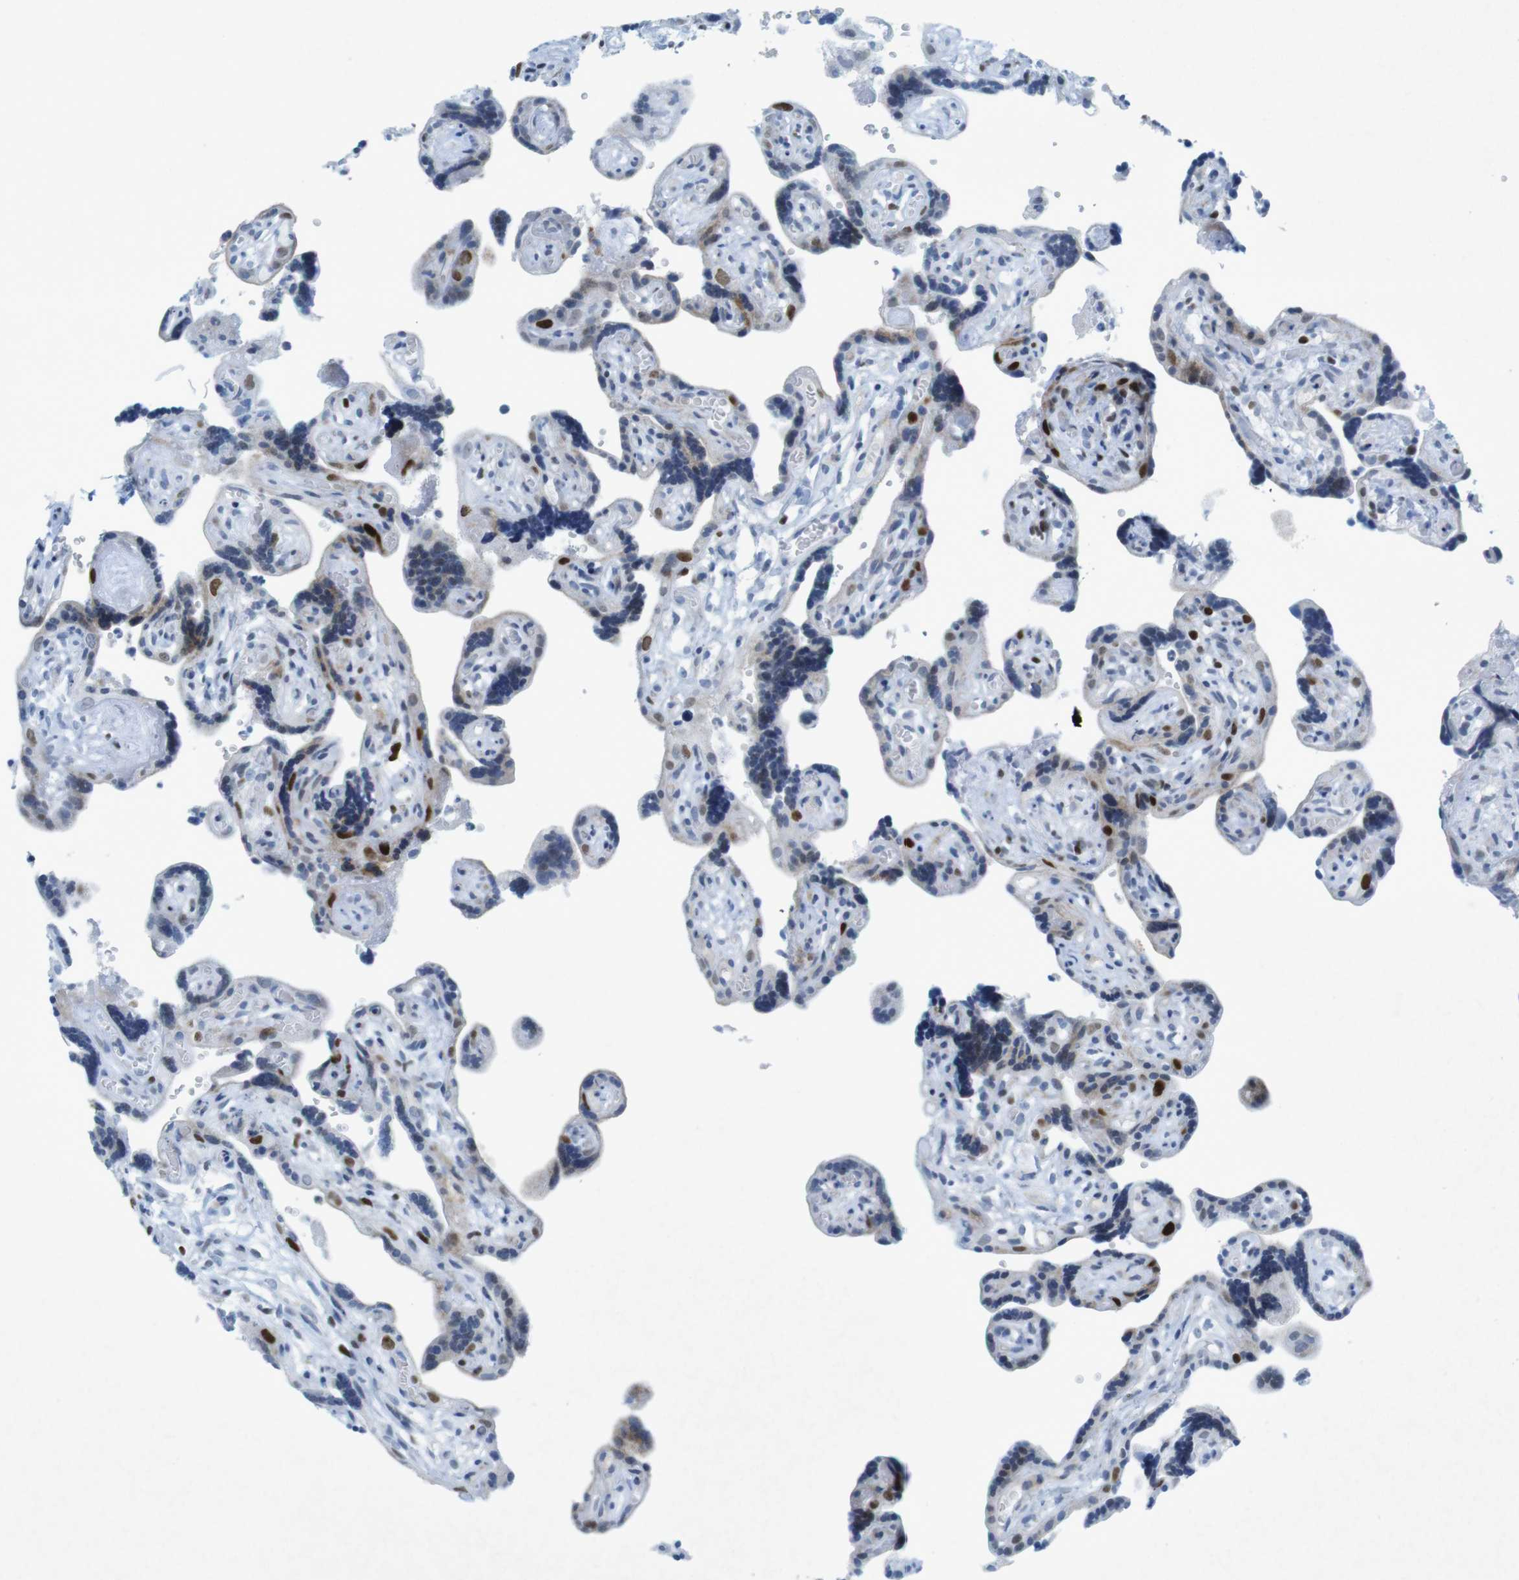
{"staining": {"intensity": "negative", "quantity": "none", "location": "none"}, "tissue": "placenta", "cell_type": "Decidual cells", "image_type": "normal", "snomed": [{"axis": "morphology", "description": "Normal tissue, NOS"}, {"axis": "topography", "description": "Placenta"}], "caption": "Immunohistochemical staining of benign placenta exhibits no significant staining in decidual cells.", "gene": "CHAF1A", "patient": {"sex": "female", "age": 30}}